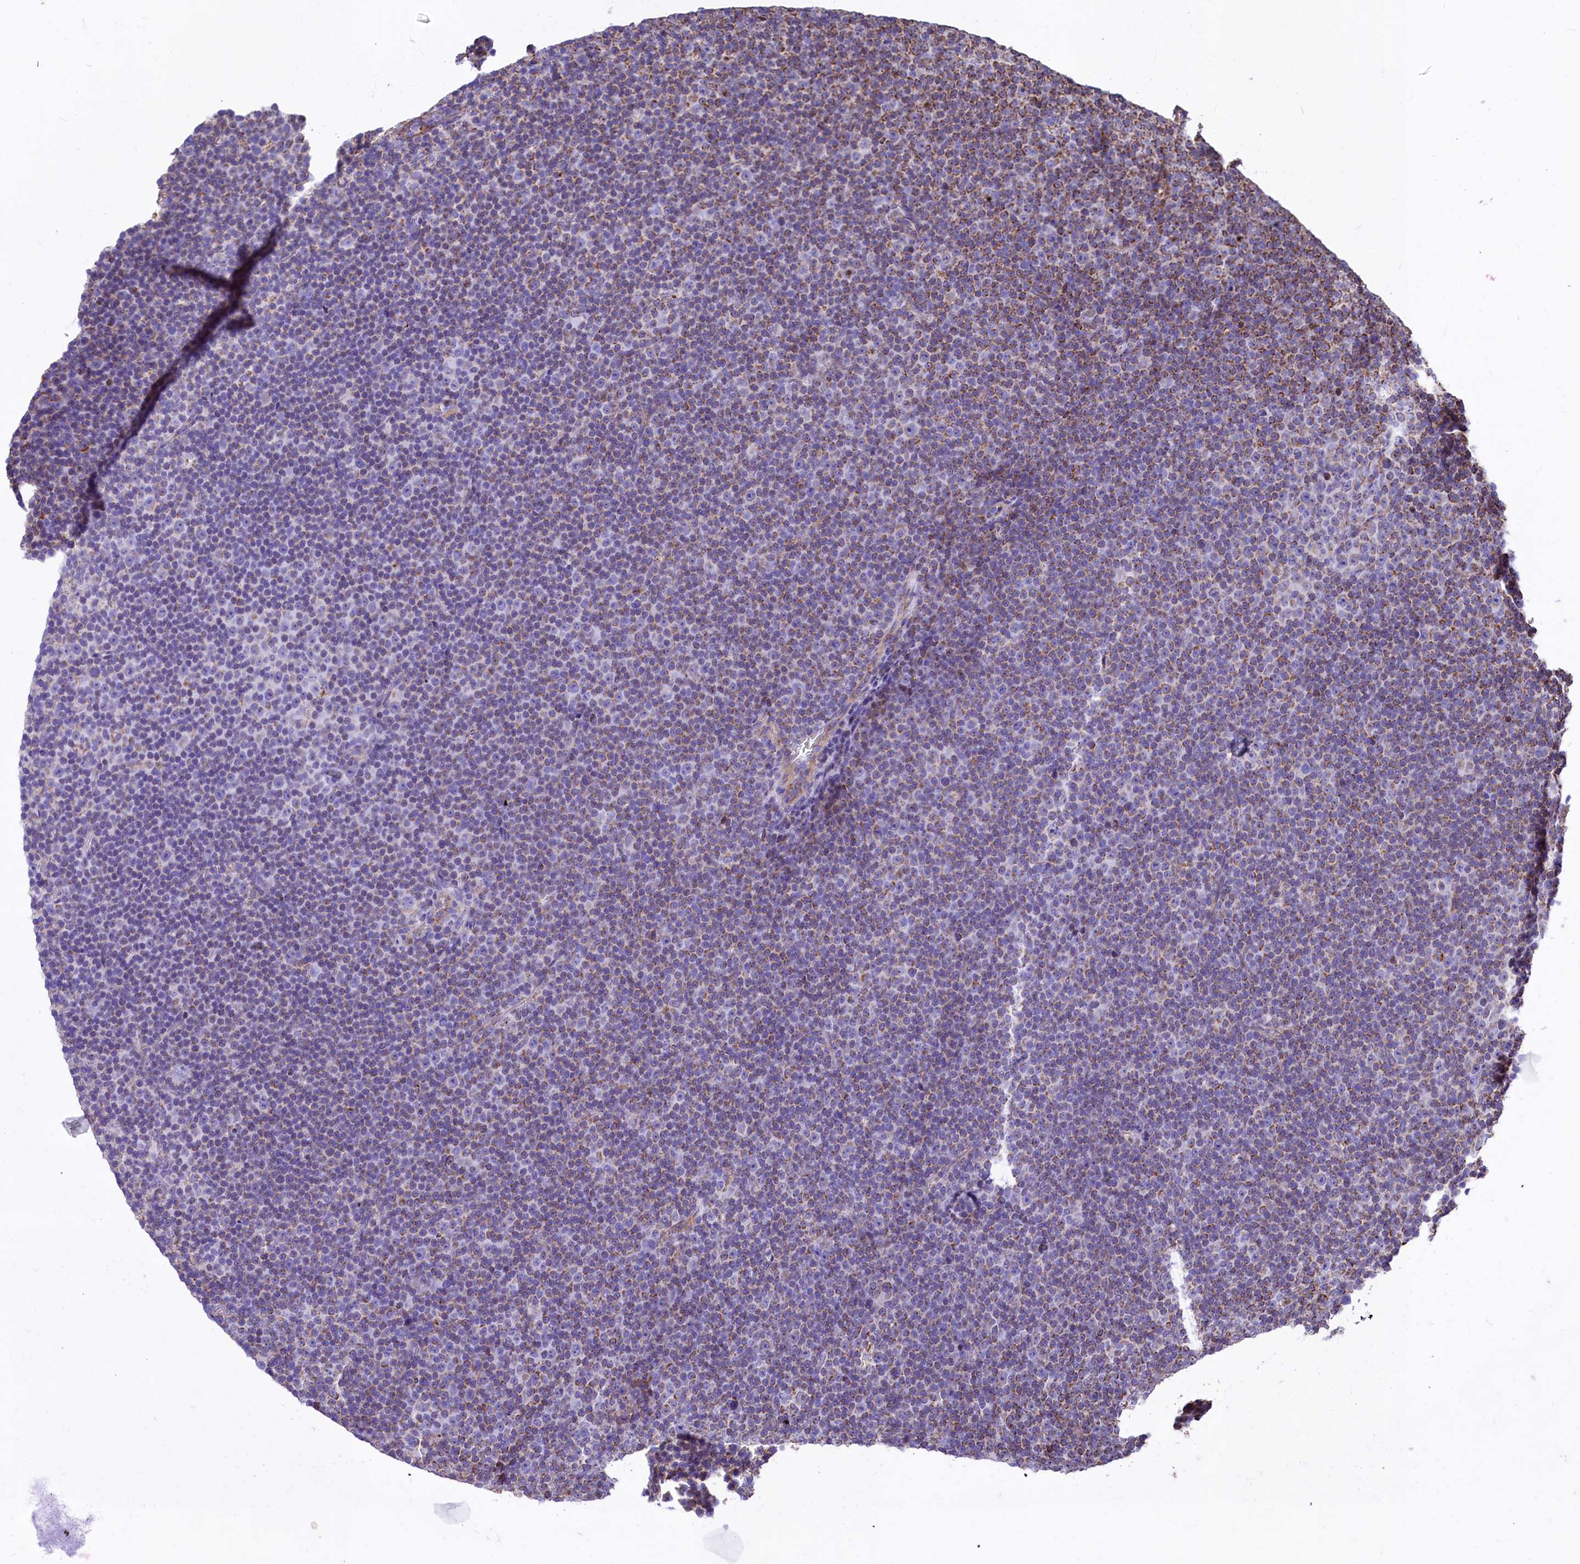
{"staining": {"intensity": "negative", "quantity": "none", "location": "none"}, "tissue": "lymphoma", "cell_type": "Tumor cells", "image_type": "cancer", "snomed": [{"axis": "morphology", "description": "Malignant lymphoma, non-Hodgkin's type, Low grade"}, {"axis": "topography", "description": "Lymph node"}], "caption": "This is an immunohistochemistry histopathology image of human lymphoma. There is no expression in tumor cells.", "gene": "VWCE", "patient": {"sex": "female", "age": 67}}